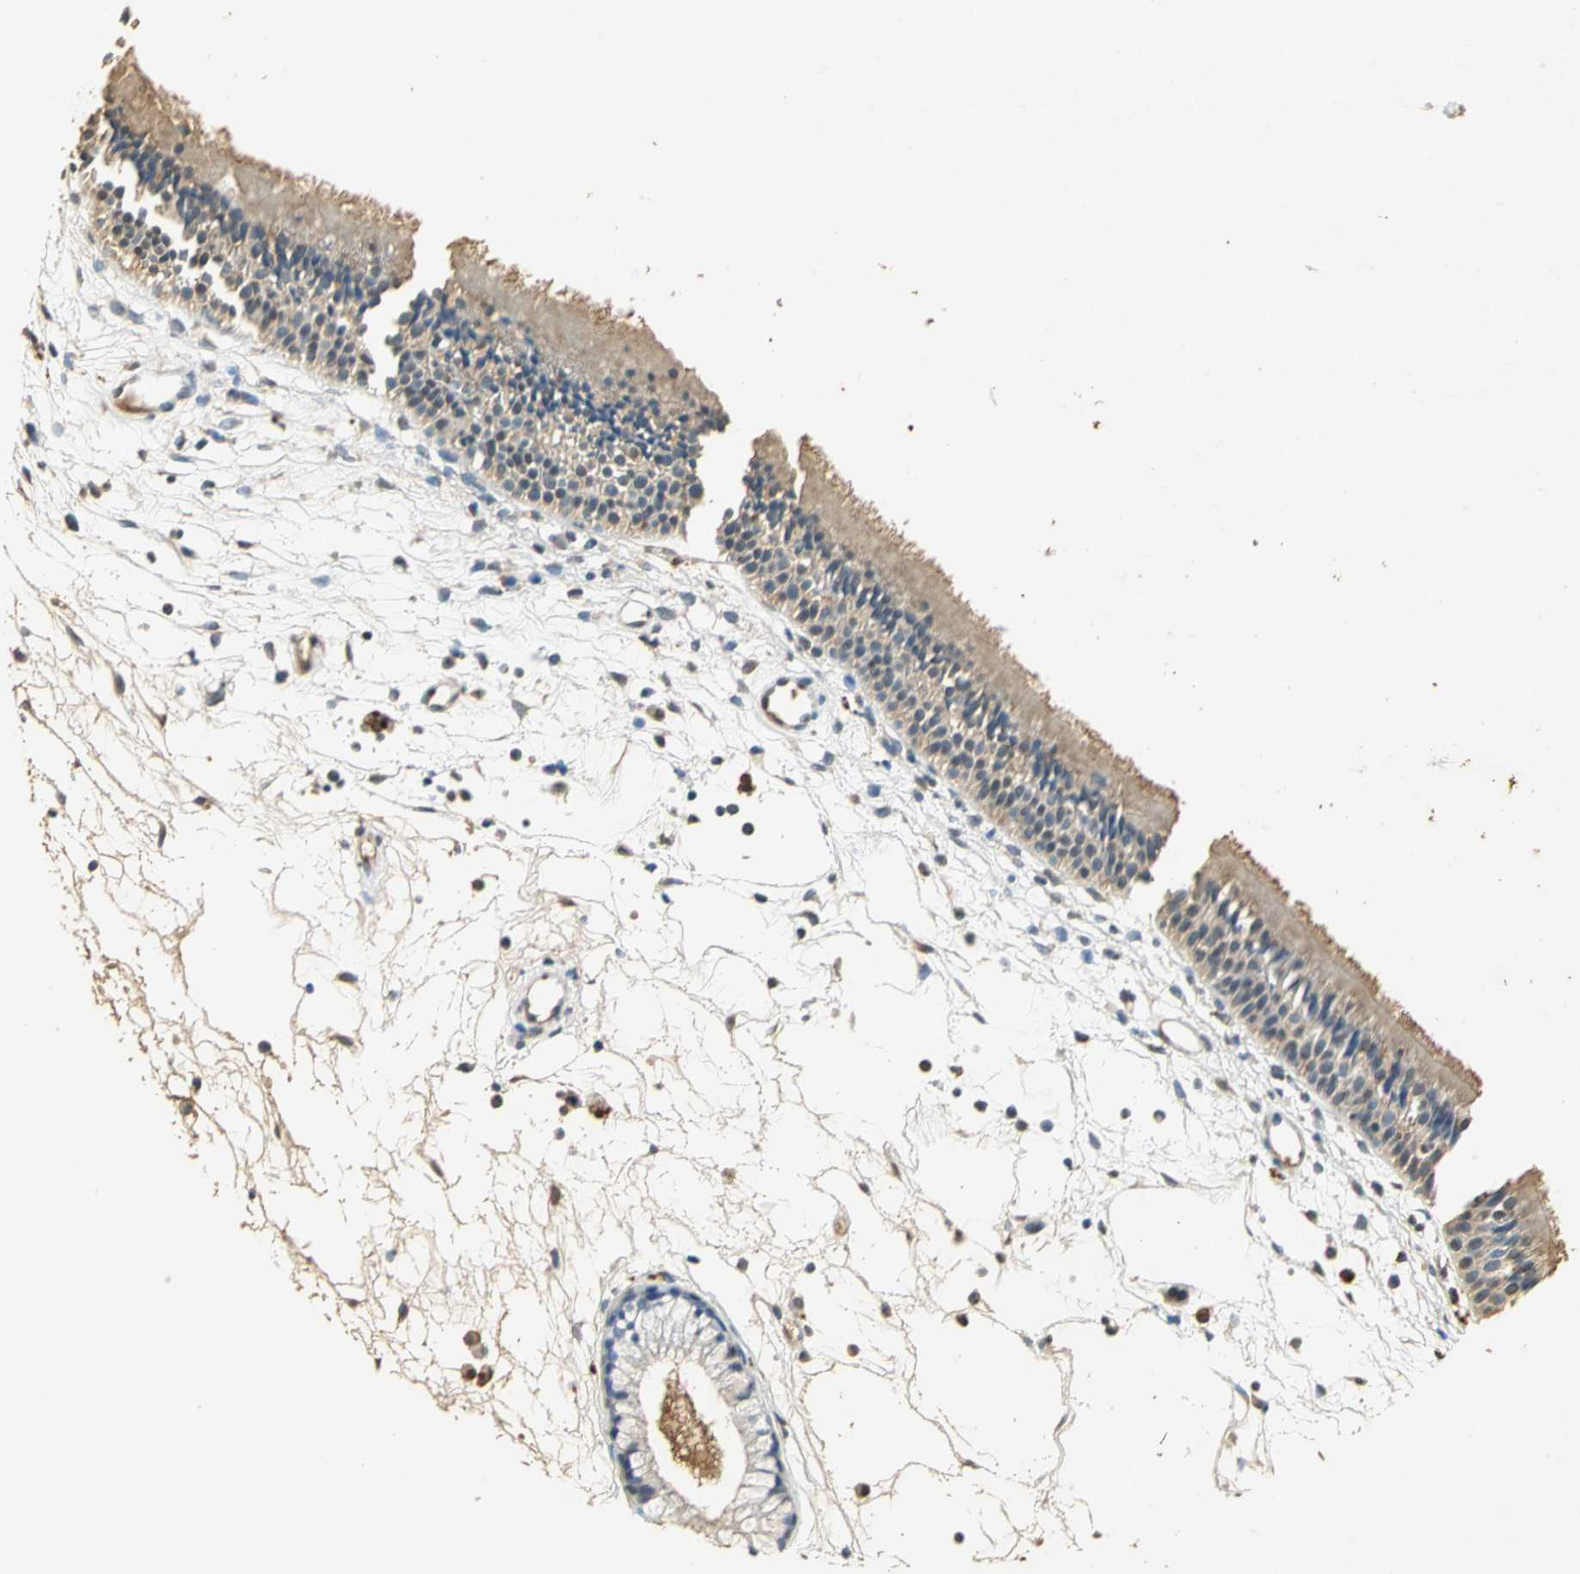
{"staining": {"intensity": "moderate", "quantity": ">75%", "location": "cytoplasmic/membranous"}, "tissue": "nasopharynx", "cell_type": "Respiratory epithelial cells", "image_type": "normal", "snomed": [{"axis": "morphology", "description": "Normal tissue, NOS"}, {"axis": "topography", "description": "Nasopharynx"}], "caption": "Nasopharynx stained with IHC reveals moderate cytoplasmic/membranous expression in approximately >75% of respiratory epithelial cells.", "gene": "GAPDH", "patient": {"sex": "female", "age": 54}}